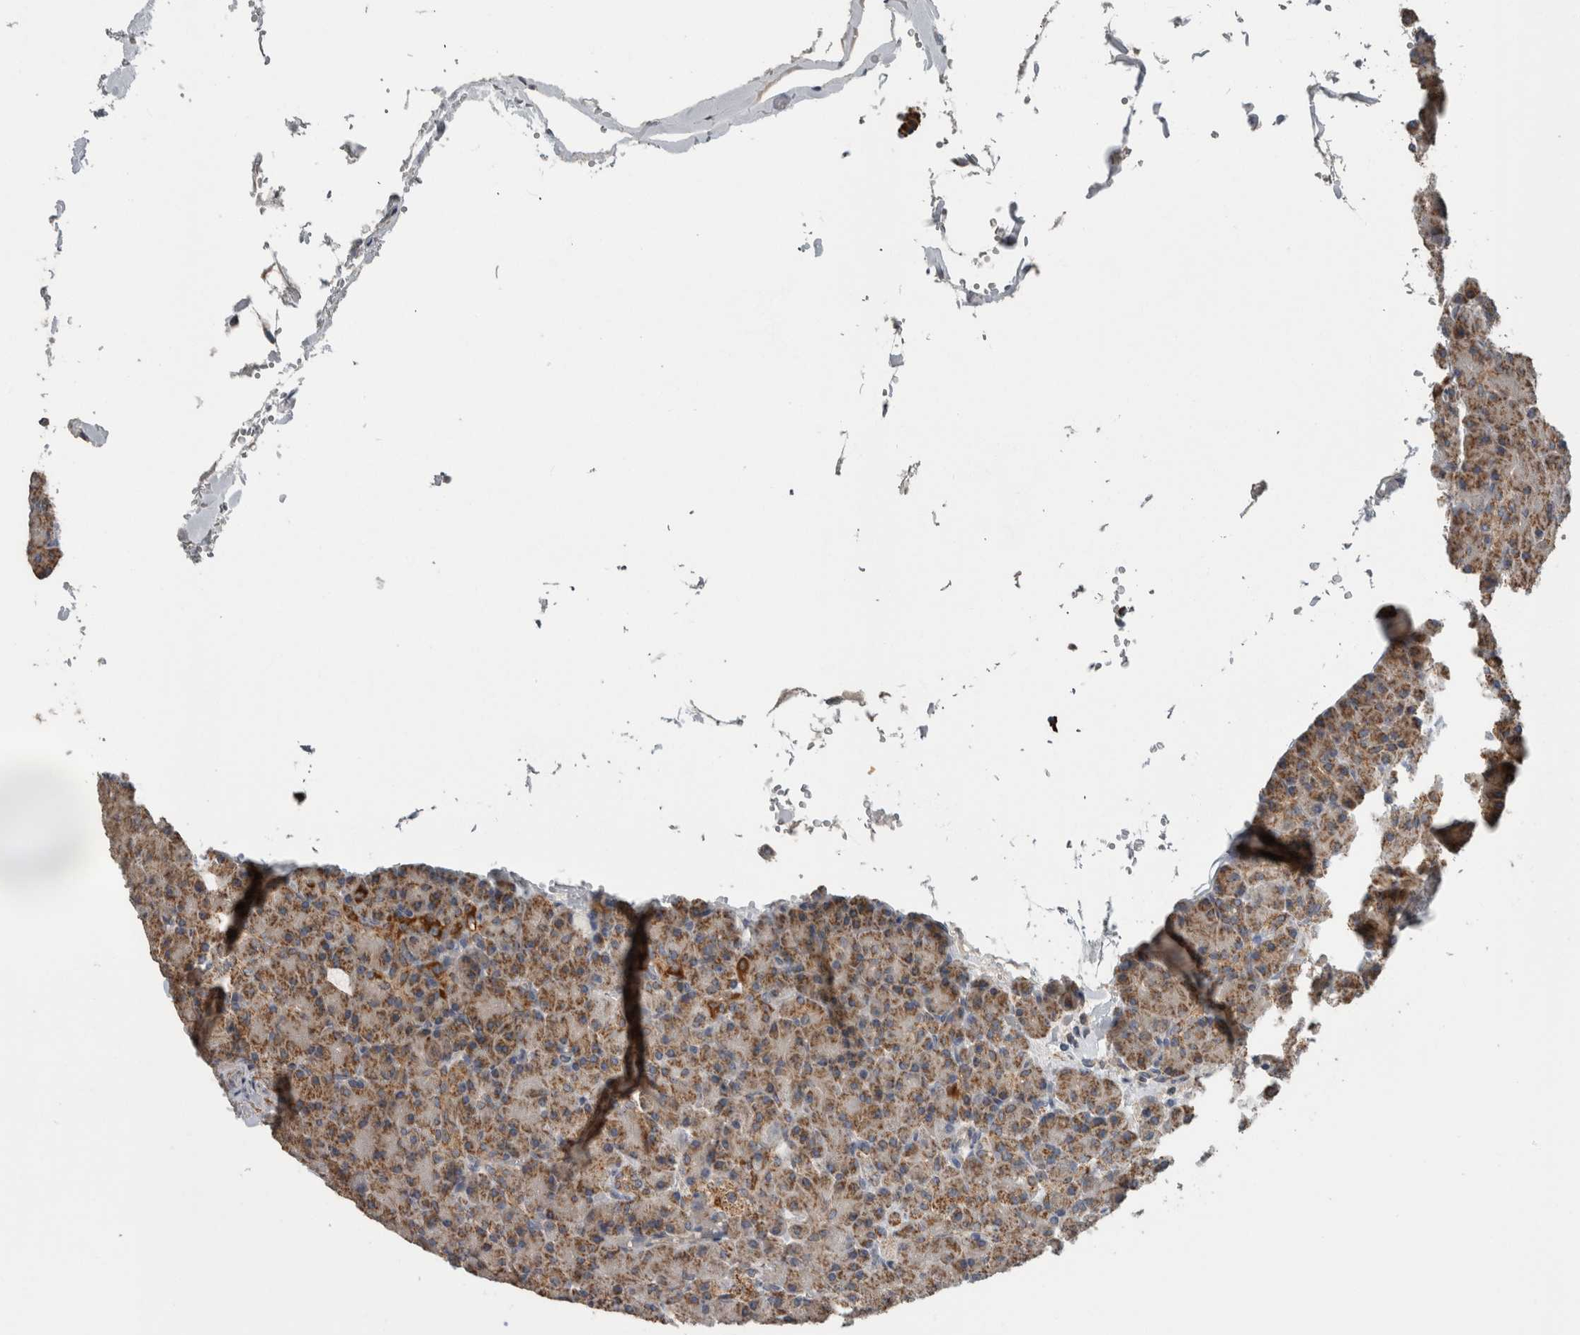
{"staining": {"intensity": "moderate", "quantity": ">75%", "location": "cytoplasmic/membranous"}, "tissue": "pancreas", "cell_type": "Exocrine glandular cells", "image_type": "normal", "snomed": [{"axis": "morphology", "description": "Normal tissue, NOS"}, {"axis": "topography", "description": "Pancreas"}], "caption": "Immunohistochemistry (IHC) micrograph of normal pancreas: human pancreas stained using IHC exhibits medium levels of moderate protein expression localized specifically in the cytoplasmic/membranous of exocrine glandular cells, appearing as a cytoplasmic/membranous brown color.", "gene": "ARMC1", "patient": {"sex": "female", "age": 43}}